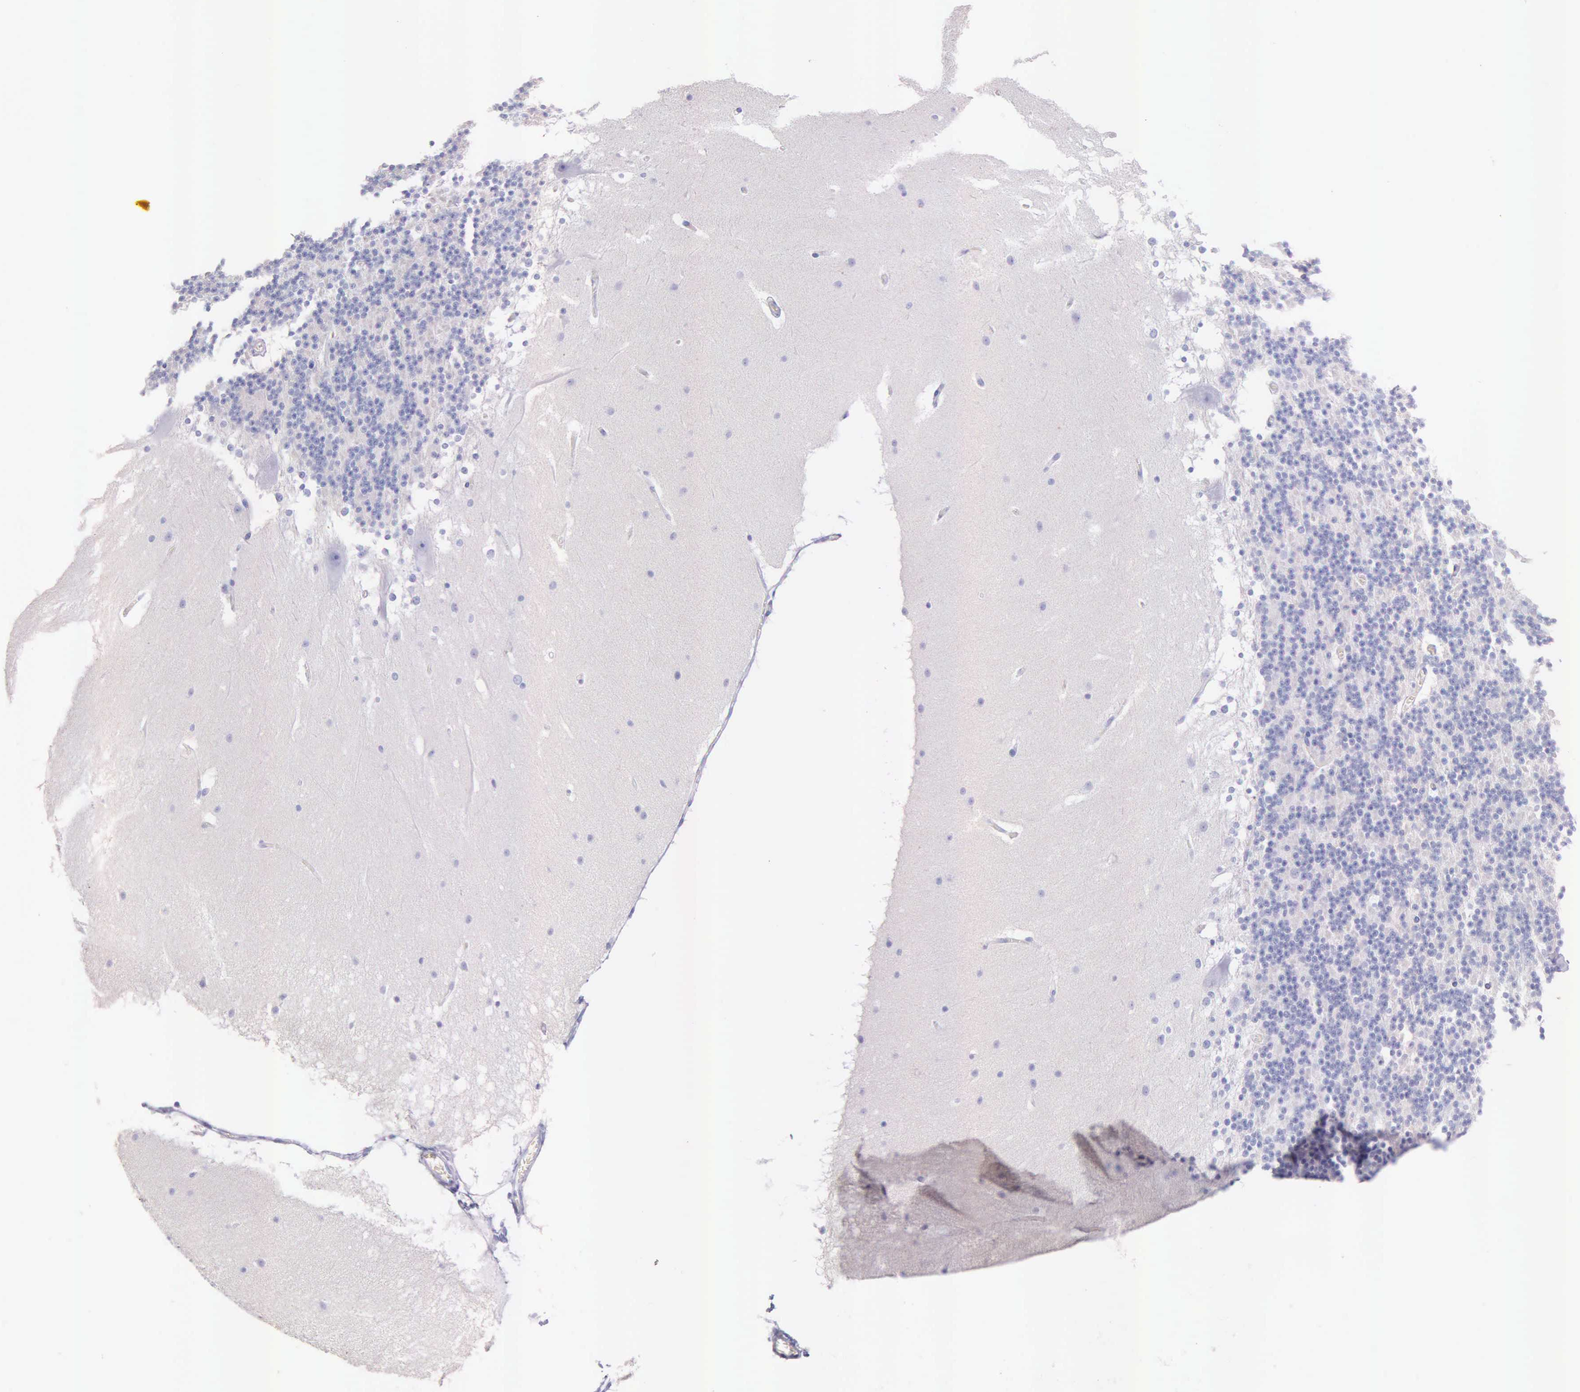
{"staining": {"intensity": "negative", "quantity": "none", "location": "none"}, "tissue": "cerebellum", "cell_type": "Cells in granular layer", "image_type": "normal", "snomed": [{"axis": "morphology", "description": "Normal tissue, NOS"}, {"axis": "topography", "description": "Cerebellum"}], "caption": "Cerebellum stained for a protein using immunohistochemistry (IHC) reveals no staining cells in granular layer.", "gene": "KLK2", "patient": {"sex": "female", "age": 19}}